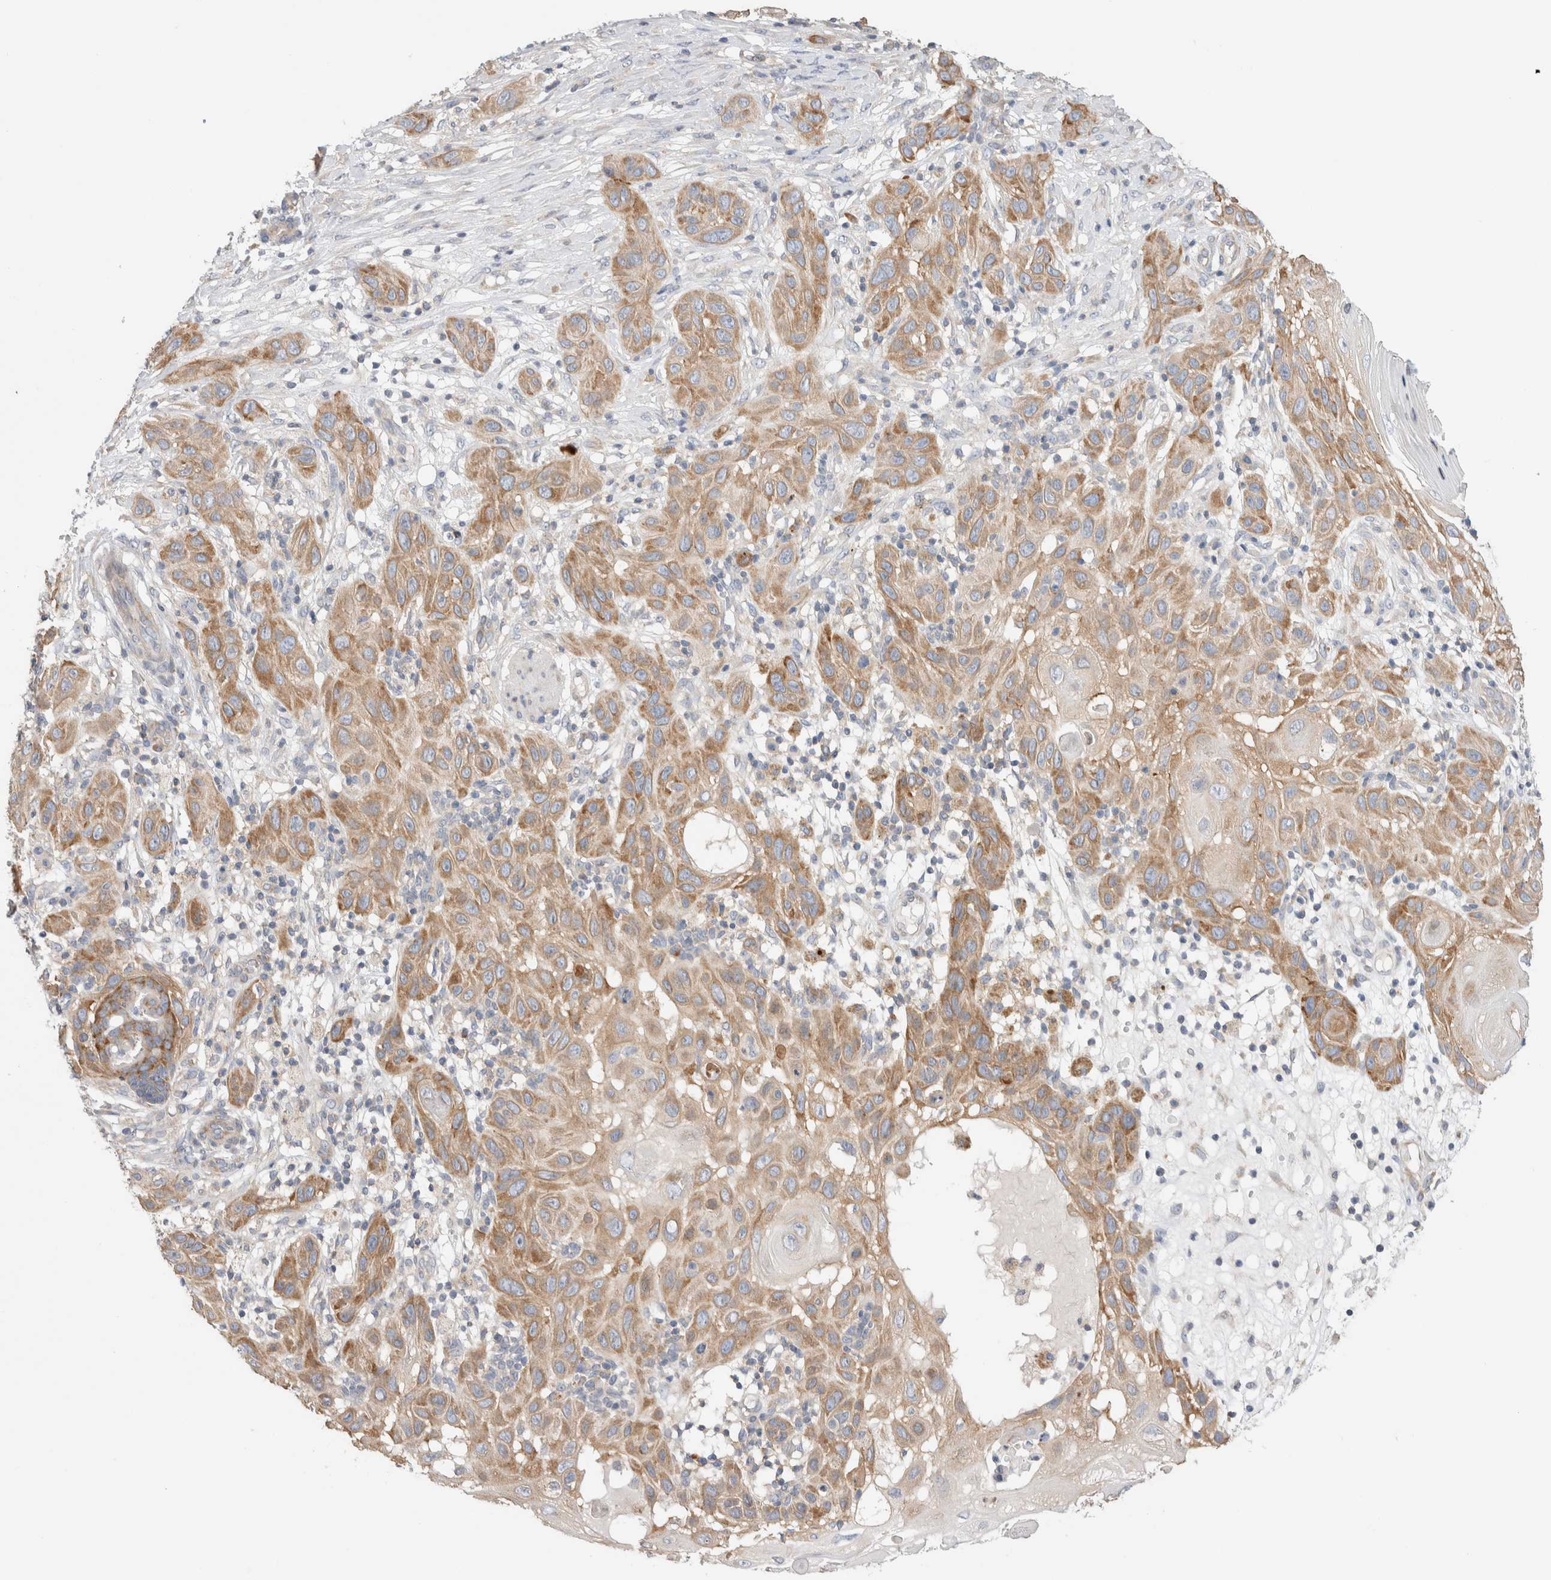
{"staining": {"intensity": "moderate", "quantity": ">75%", "location": "cytoplasmic/membranous"}, "tissue": "skin cancer", "cell_type": "Tumor cells", "image_type": "cancer", "snomed": [{"axis": "morphology", "description": "Squamous cell carcinoma, NOS"}, {"axis": "topography", "description": "Skin"}], "caption": "Skin squamous cell carcinoma tissue exhibits moderate cytoplasmic/membranous expression in about >75% of tumor cells", "gene": "ZNF23", "patient": {"sex": "female", "age": 96}}